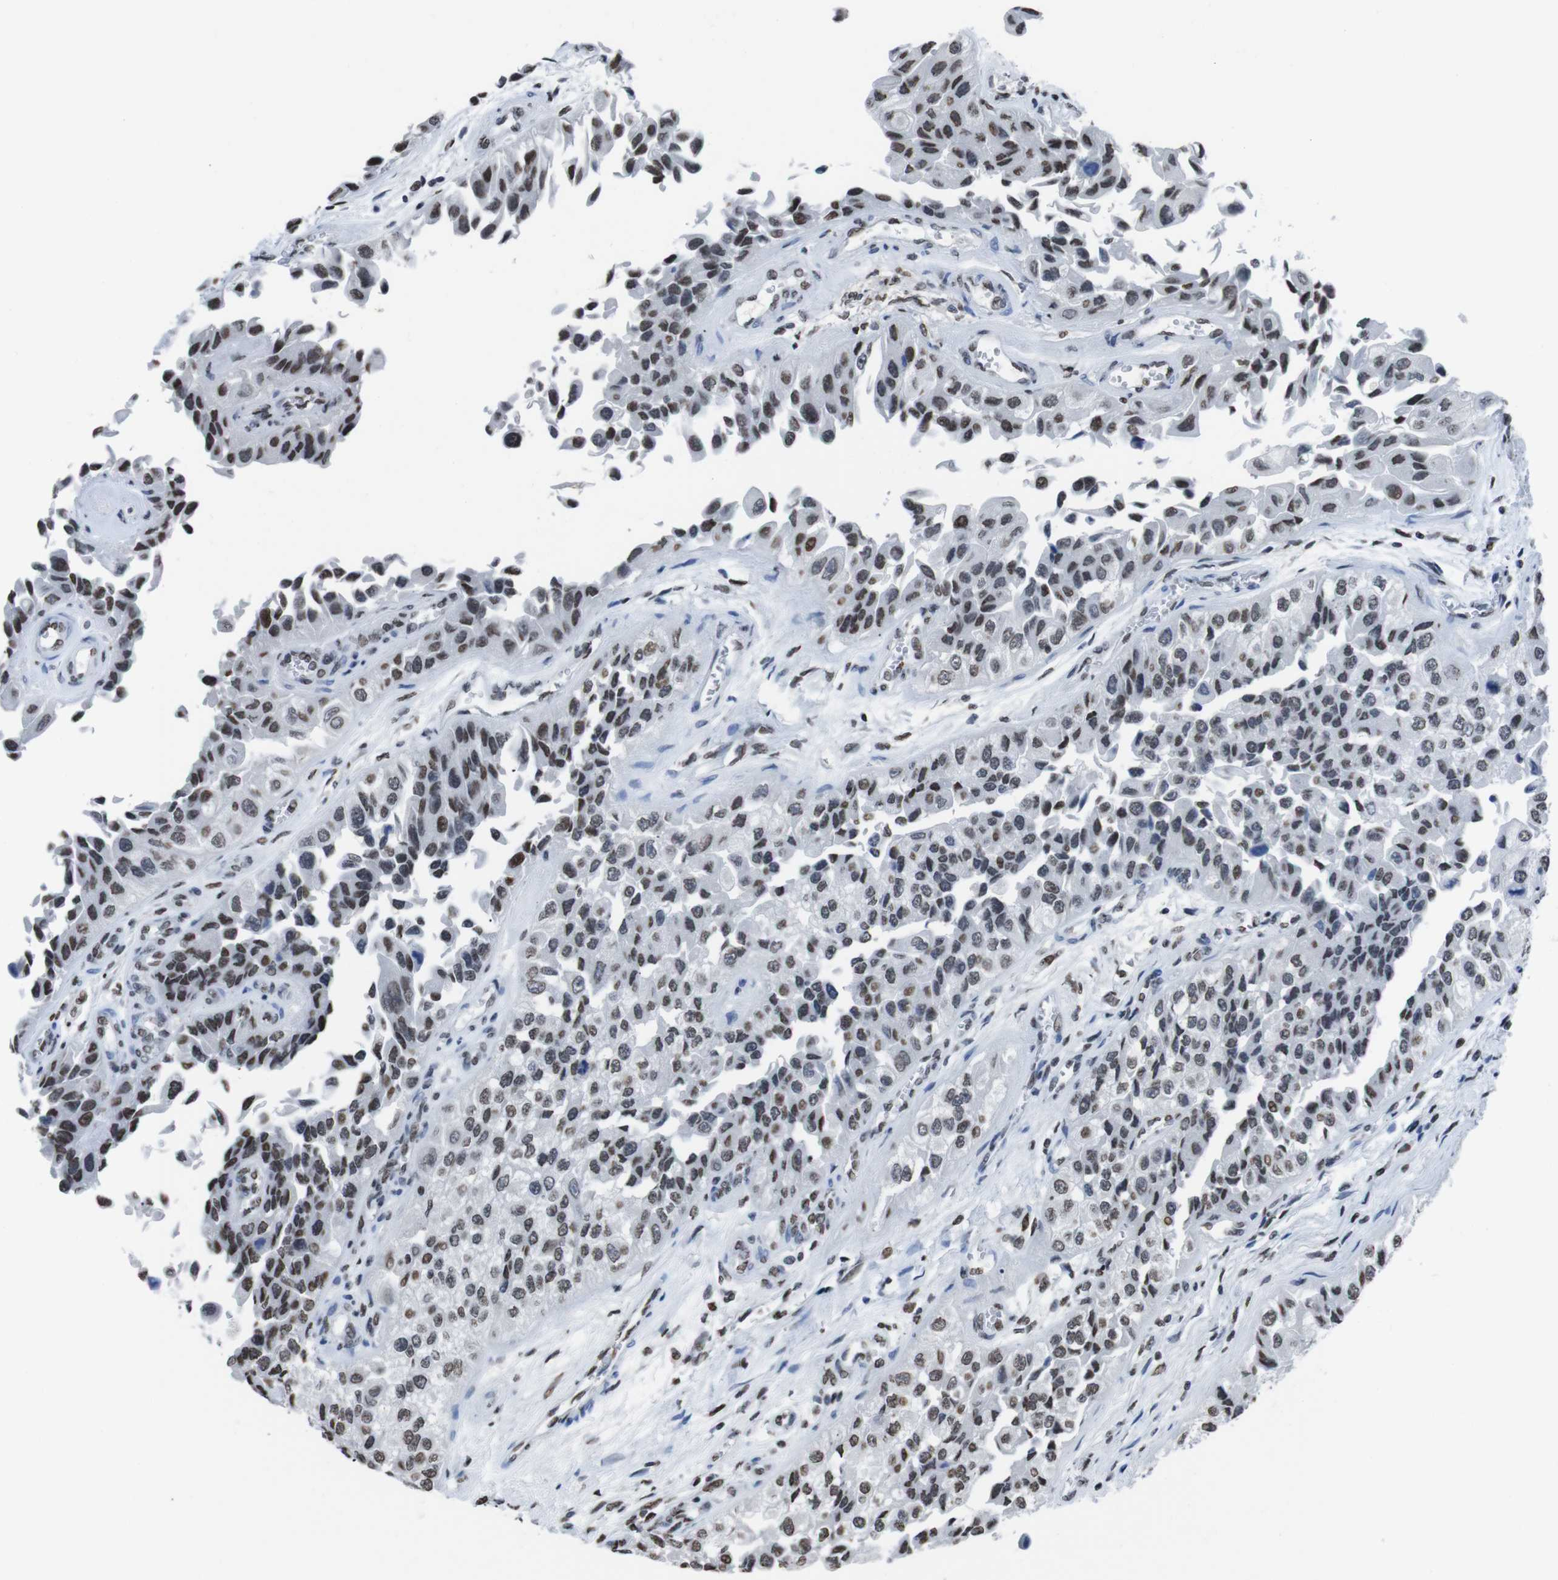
{"staining": {"intensity": "weak", "quantity": ">75%", "location": "nuclear"}, "tissue": "urothelial cancer", "cell_type": "Tumor cells", "image_type": "cancer", "snomed": [{"axis": "morphology", "description": "Urothelial carcinoma, High grade"}, {"axis": "topography", "description": "Kidney"}, {"axis": "topography", "description": "Urinary bladder"}], "caption": "Urothelial carcinoma (high-grade) stained with DAB (3,3'-diaminobenzidine) immunohistochemistry (IHC) shows low levels of weak nuclear staining in approximately >75% of tumor cells.", "gene": "PIP4P2", "patient": {"sex": "male", "age": 77}}